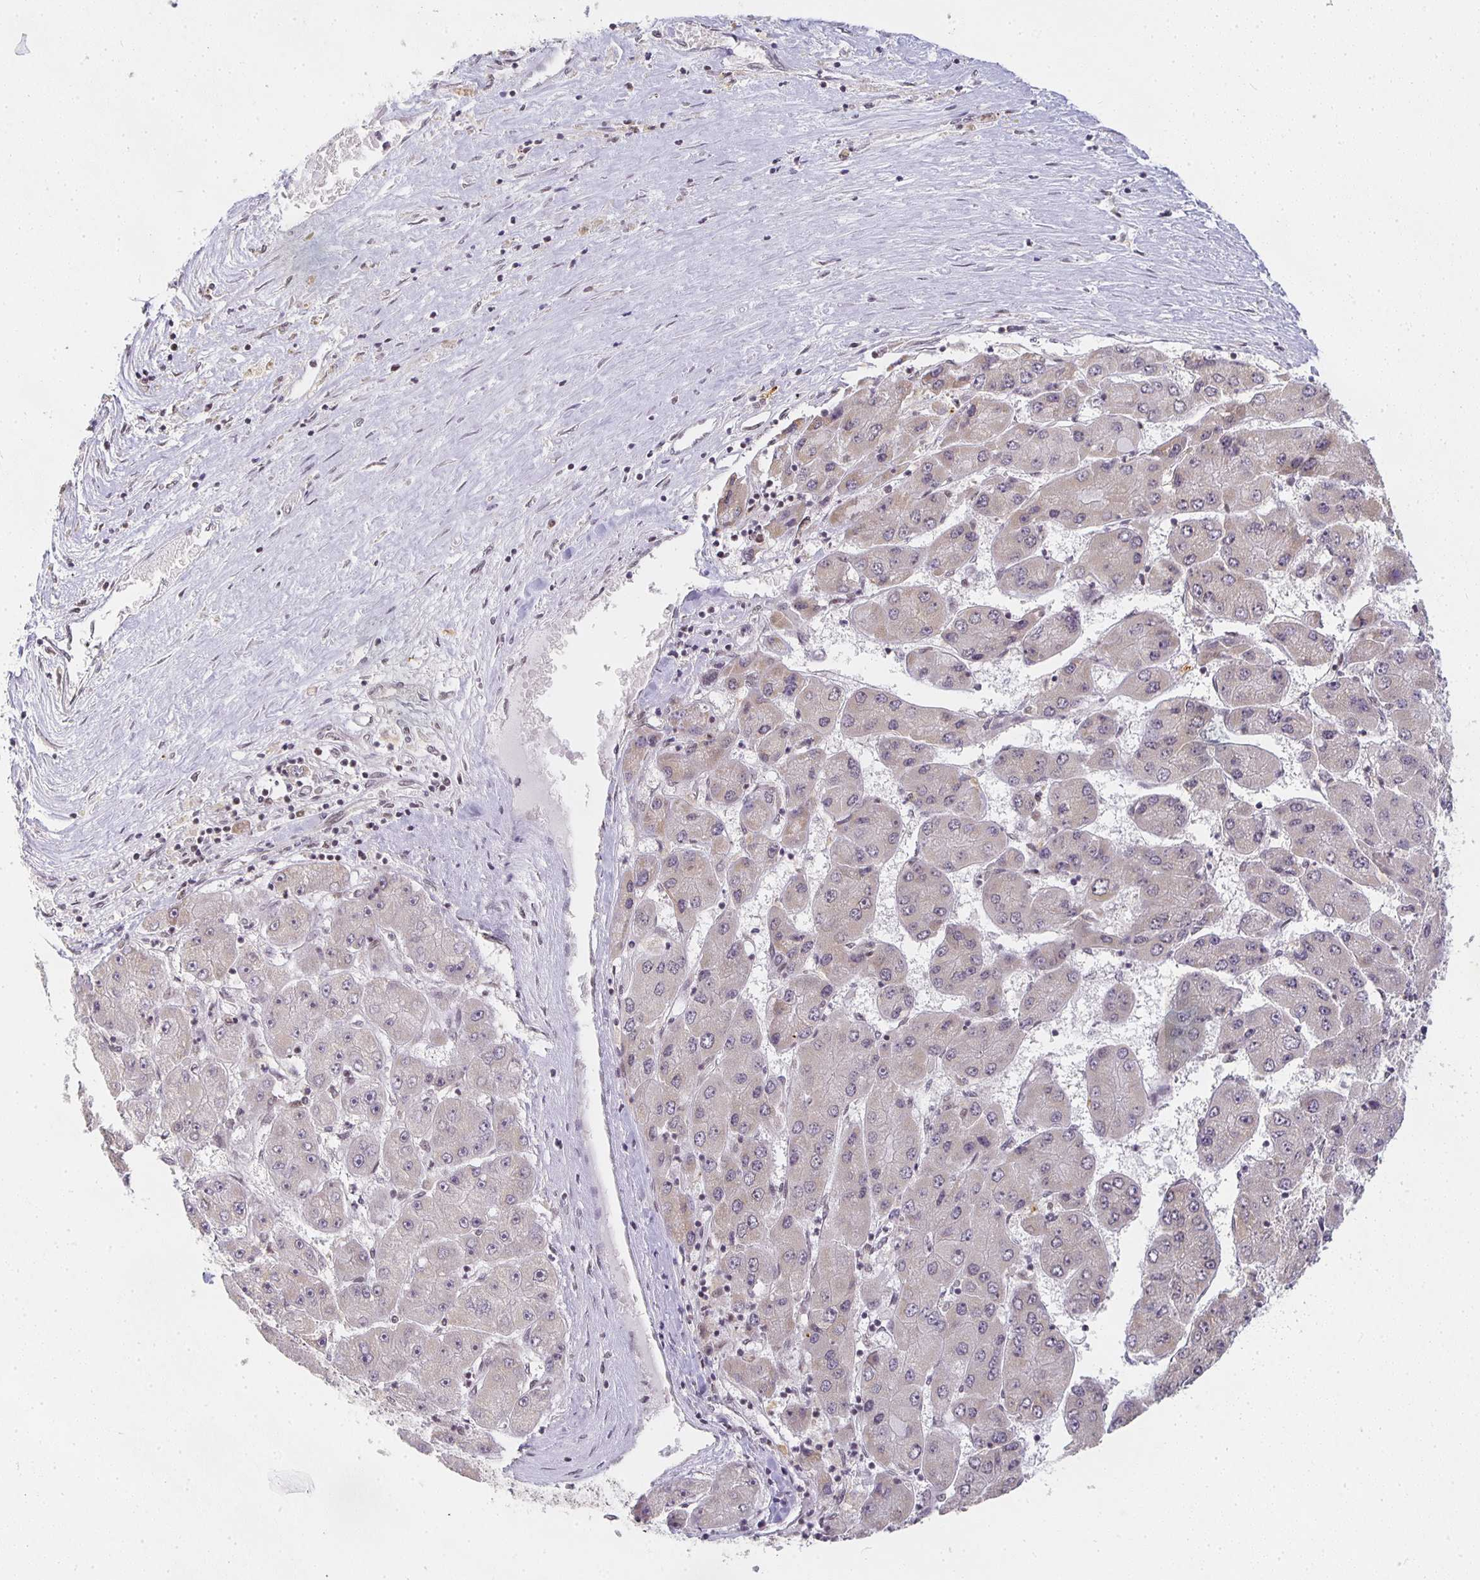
{"staining": {"intensity": "weak", "quantity": "<25%", "location": "cytoplasmic/membranous"}, "tissue": "liver cancer", "cell_type": "Tumor cells", "image_type": "cancer", "snomed": [{"axis": "morphology", "description": "Carcinoma, Hepatocellular, NOS"}, {"axis": "topography", "description": "Liver"}], "caption": "An immunohistochemistry (IHC) photomicrograph of liver hepatocellular carcinoma is shown. There is no staining in tumor cells of liver hepatocellular carcinoma.", "gene": "SMARCA2", "patient": {"sex": "female", "age": 61}}